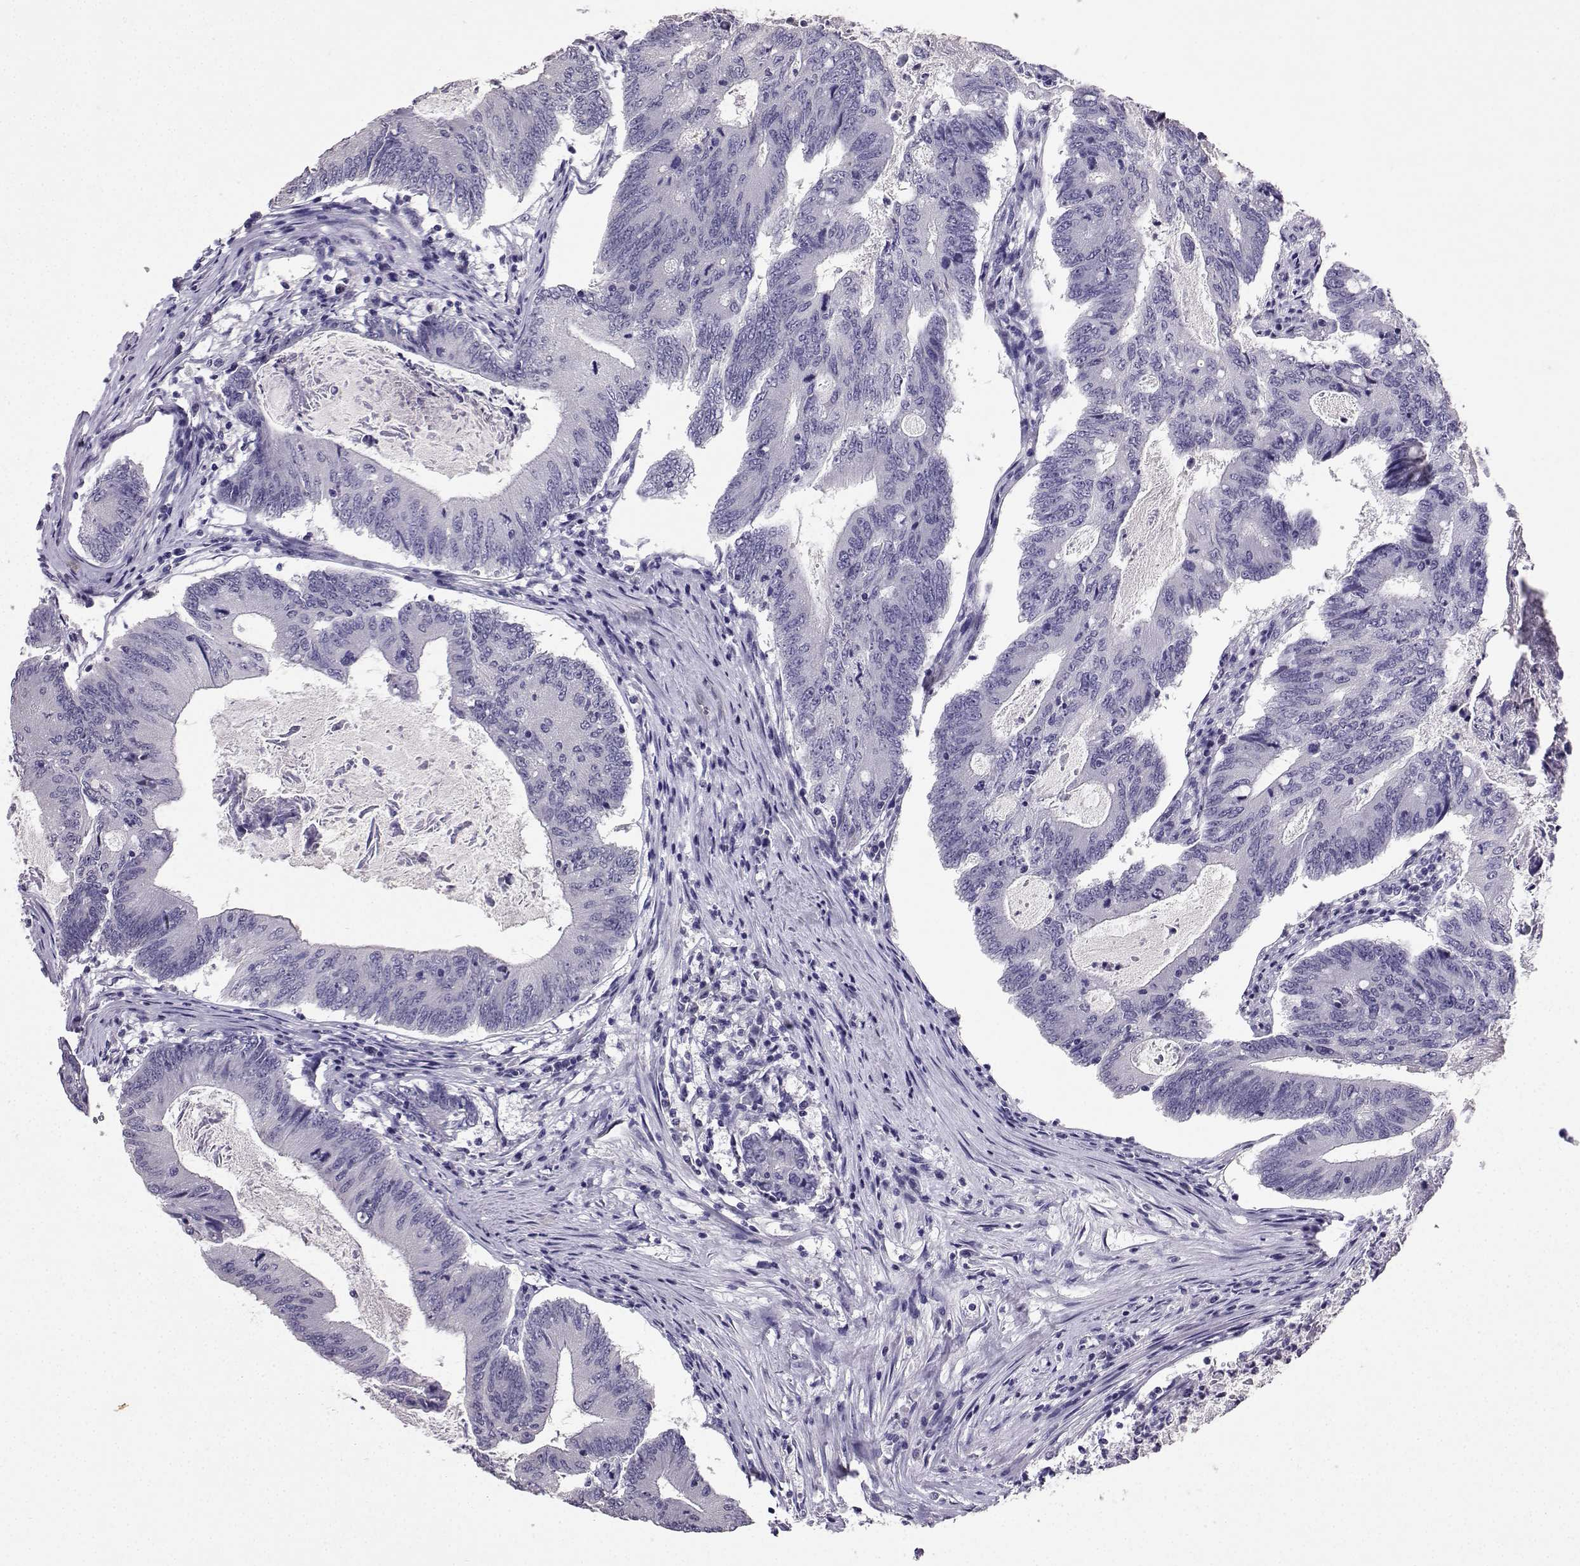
{"staining": {"intensity": "negative", "quantity": "none", "location": "none"}, "tissue": "colorectal cancer", "cell_type": "Tumor cells", "image_type": "cancer", "snomed": [{"axis": "morphology", "description": "Adenocarcinoma, NOS"}, {"axis": "topography", "description": "Colon"}], "caption": "Tumor cells are negative for brown protein staining in colorectal adenocarcinoma. (DAB immunohistochemistry, high magnification).", "gene": "SPAG11B", "patient": {"sex": "female", "age": 70}}